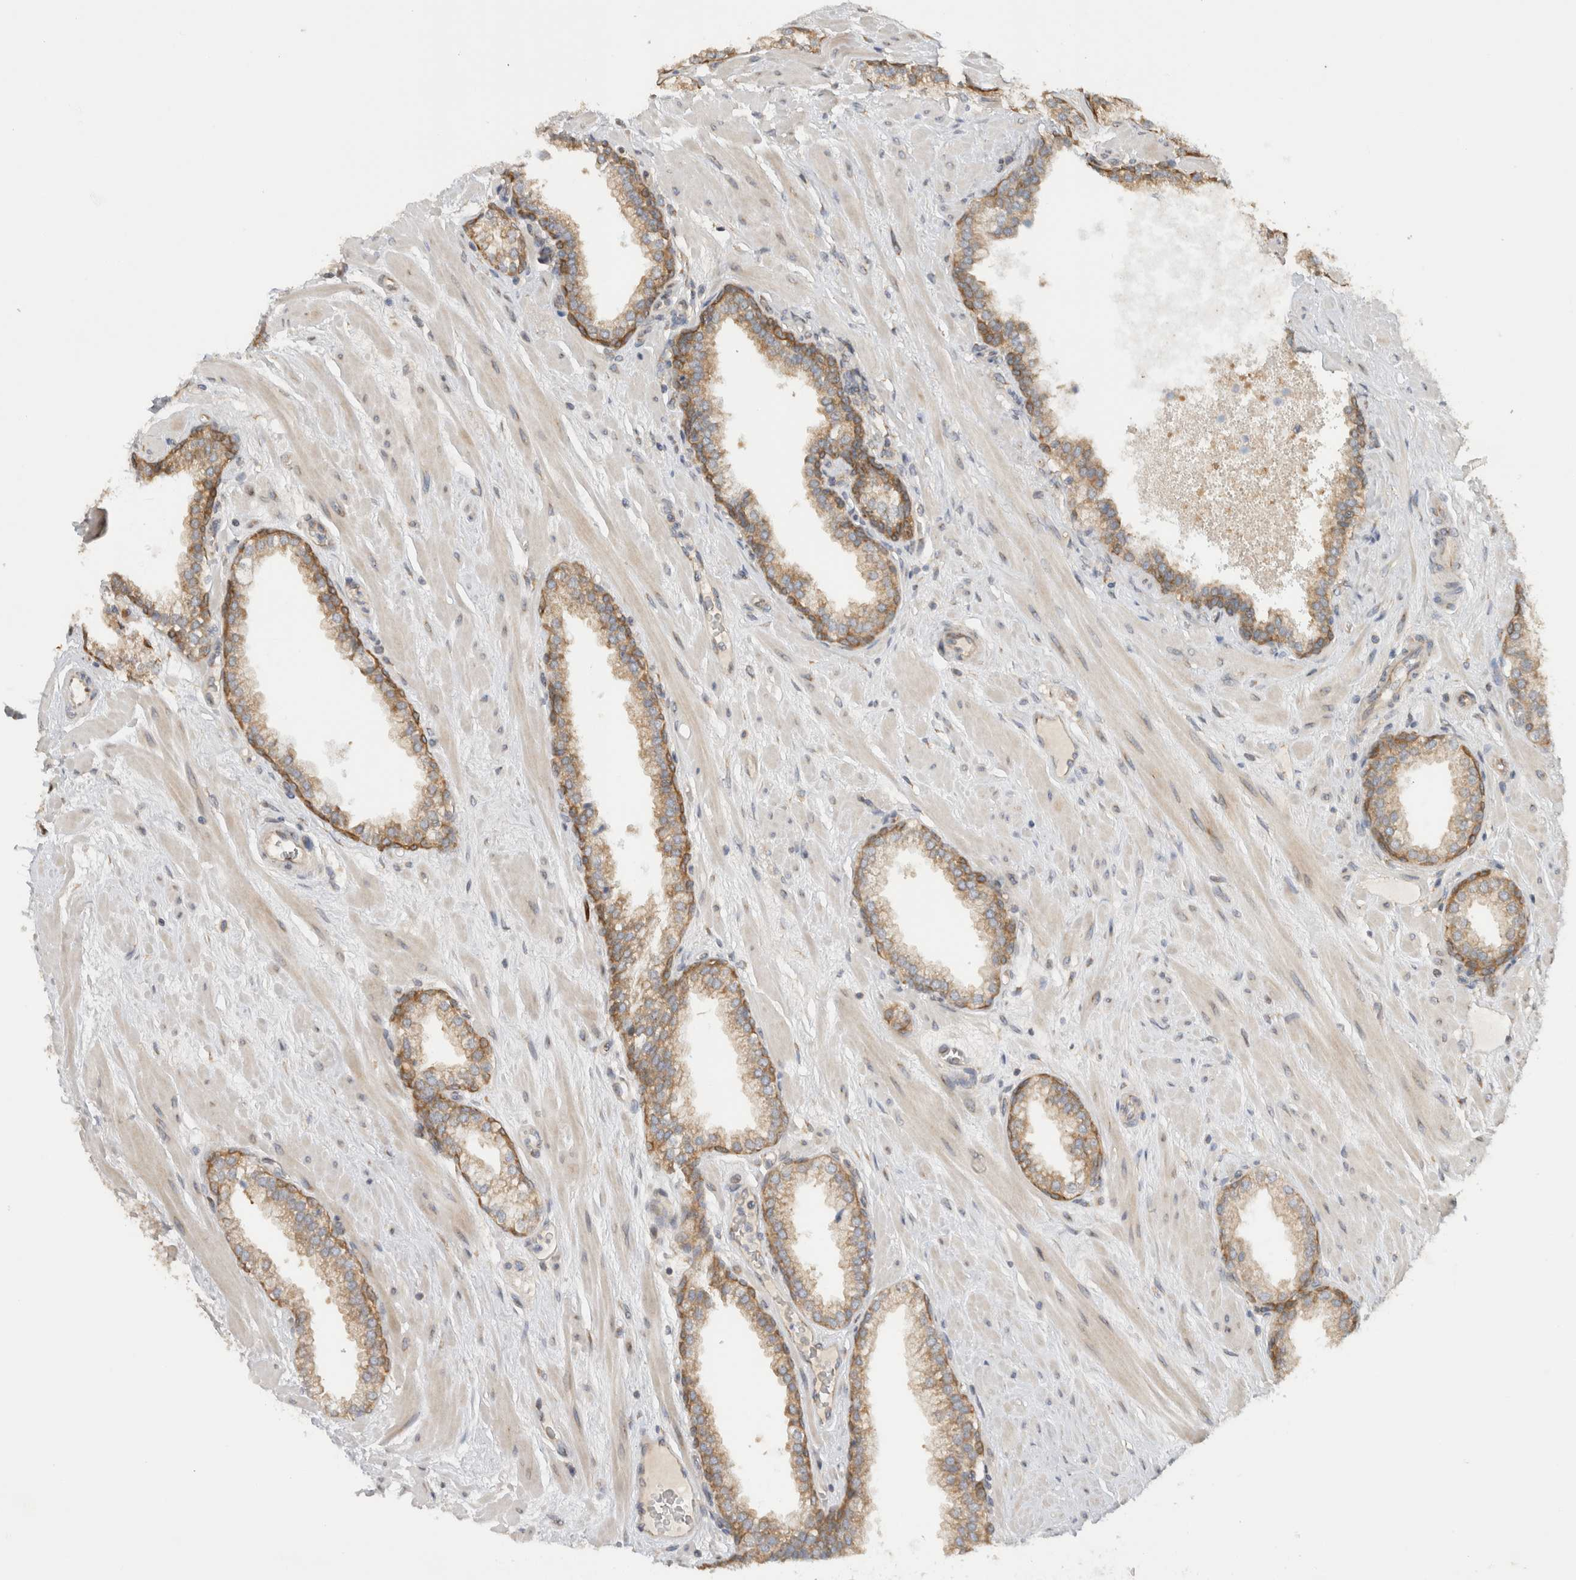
{"staining": {"intensity": "moderate", "quantity": ">75%", "location": "cytoplasmic/membranous"}, "tissue": "prostate", "cell_type": "Glandular cells", "image_type": "normal", "snomed": [{"axis": "morphology", "description": "Normal tissue, NOS"}, {"axis": "morphology", "description": "Urothelial carcinoma, Low grade"}, {"axis": "topography", "description": "Urinary bladder"}, {"axis": "topography", "description": "Prostate"}], "caption": "Immunohistochemistry (IHC) micrograph of benign prostate stained for a protein (brown), which demonstrates medium levels of moderate cytoplasmic/membranous staining in approximately >75% of glandular cells.", "gene": "PUM1", "patient": {"sex": "male", "age": 60}}